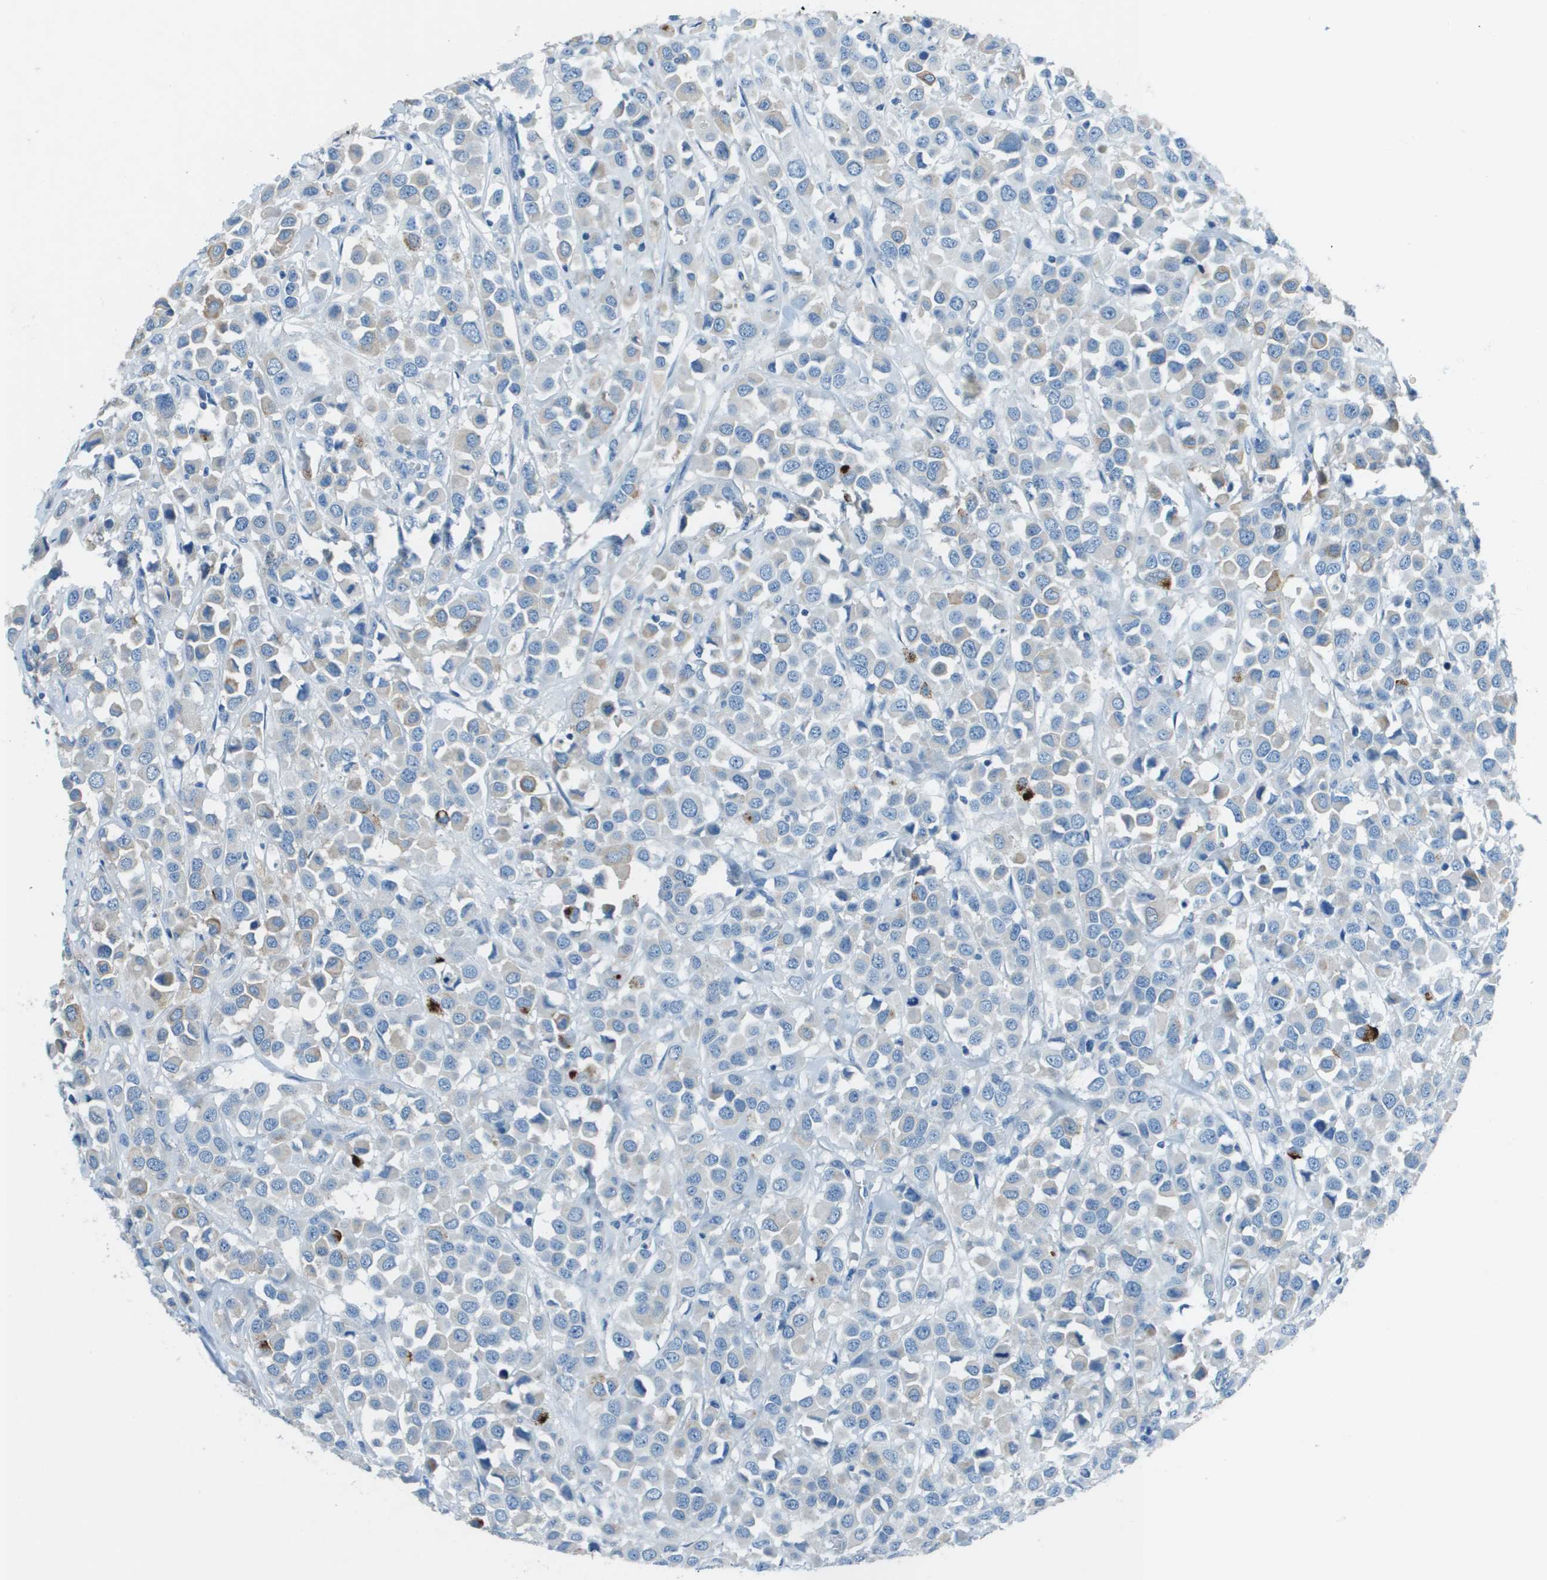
{"staining": {"intensity": "moderate", "quantity": "<25%", "location": "cytoplasmic/membranous"}, "tissue": "breast cancer", "cell_type": "Tumor cells", "image_type": "cancer", "snomed": [{"axis": "morphology", "description": "Duct carcinoma"}, {"axis": "topography", "description": "Breast"}], "caption": "The image displays staining of breast cancer (intraductal carcinoma), revealing moderate cytoplasmic/membranous protein expression (brown color) within tumor cells. (IHC, brightfield microscopy, high magnification).", "gene": "SLC16A10", "patient": {"sex": "female", "age": 61}}